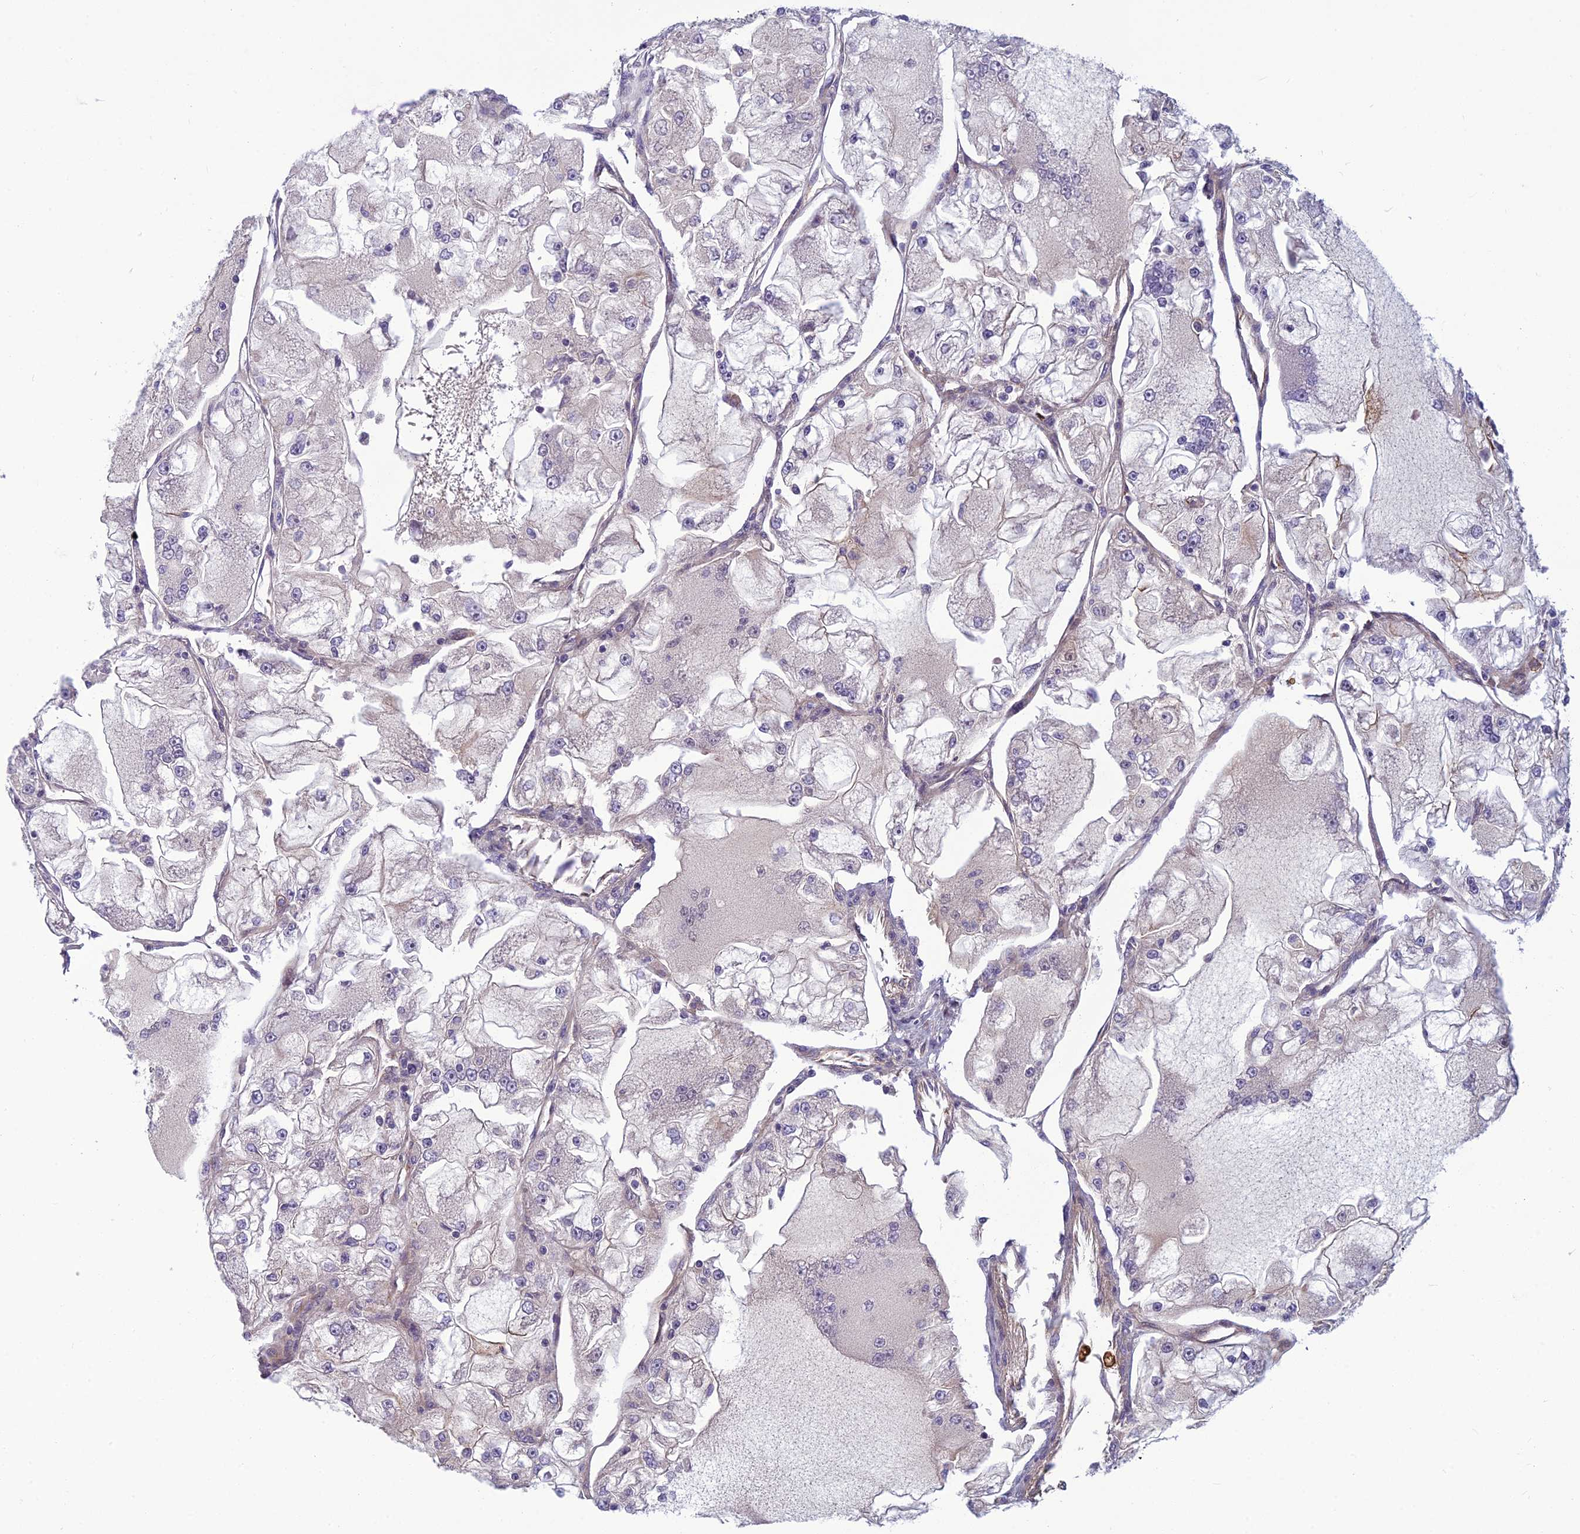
{"staining": {"intensity": "negative", "quantity": "none", "location": "none"}, "tissue": "renal cancer", "cell_type": "Tumor cells", "image_type": "cancer", "snomed": [{"axis": "morphology", "description": "Adenocarcinoma, NOS"}, {"axis": "topography", "description": "Kidney"}], "caption": "Micrograph shows no protein positivity in tumor cells of renal cancer (adenocarcinoma) tissue.", "gene": "CLEC11A", "patient": {"sex": "female", "age": 72}}